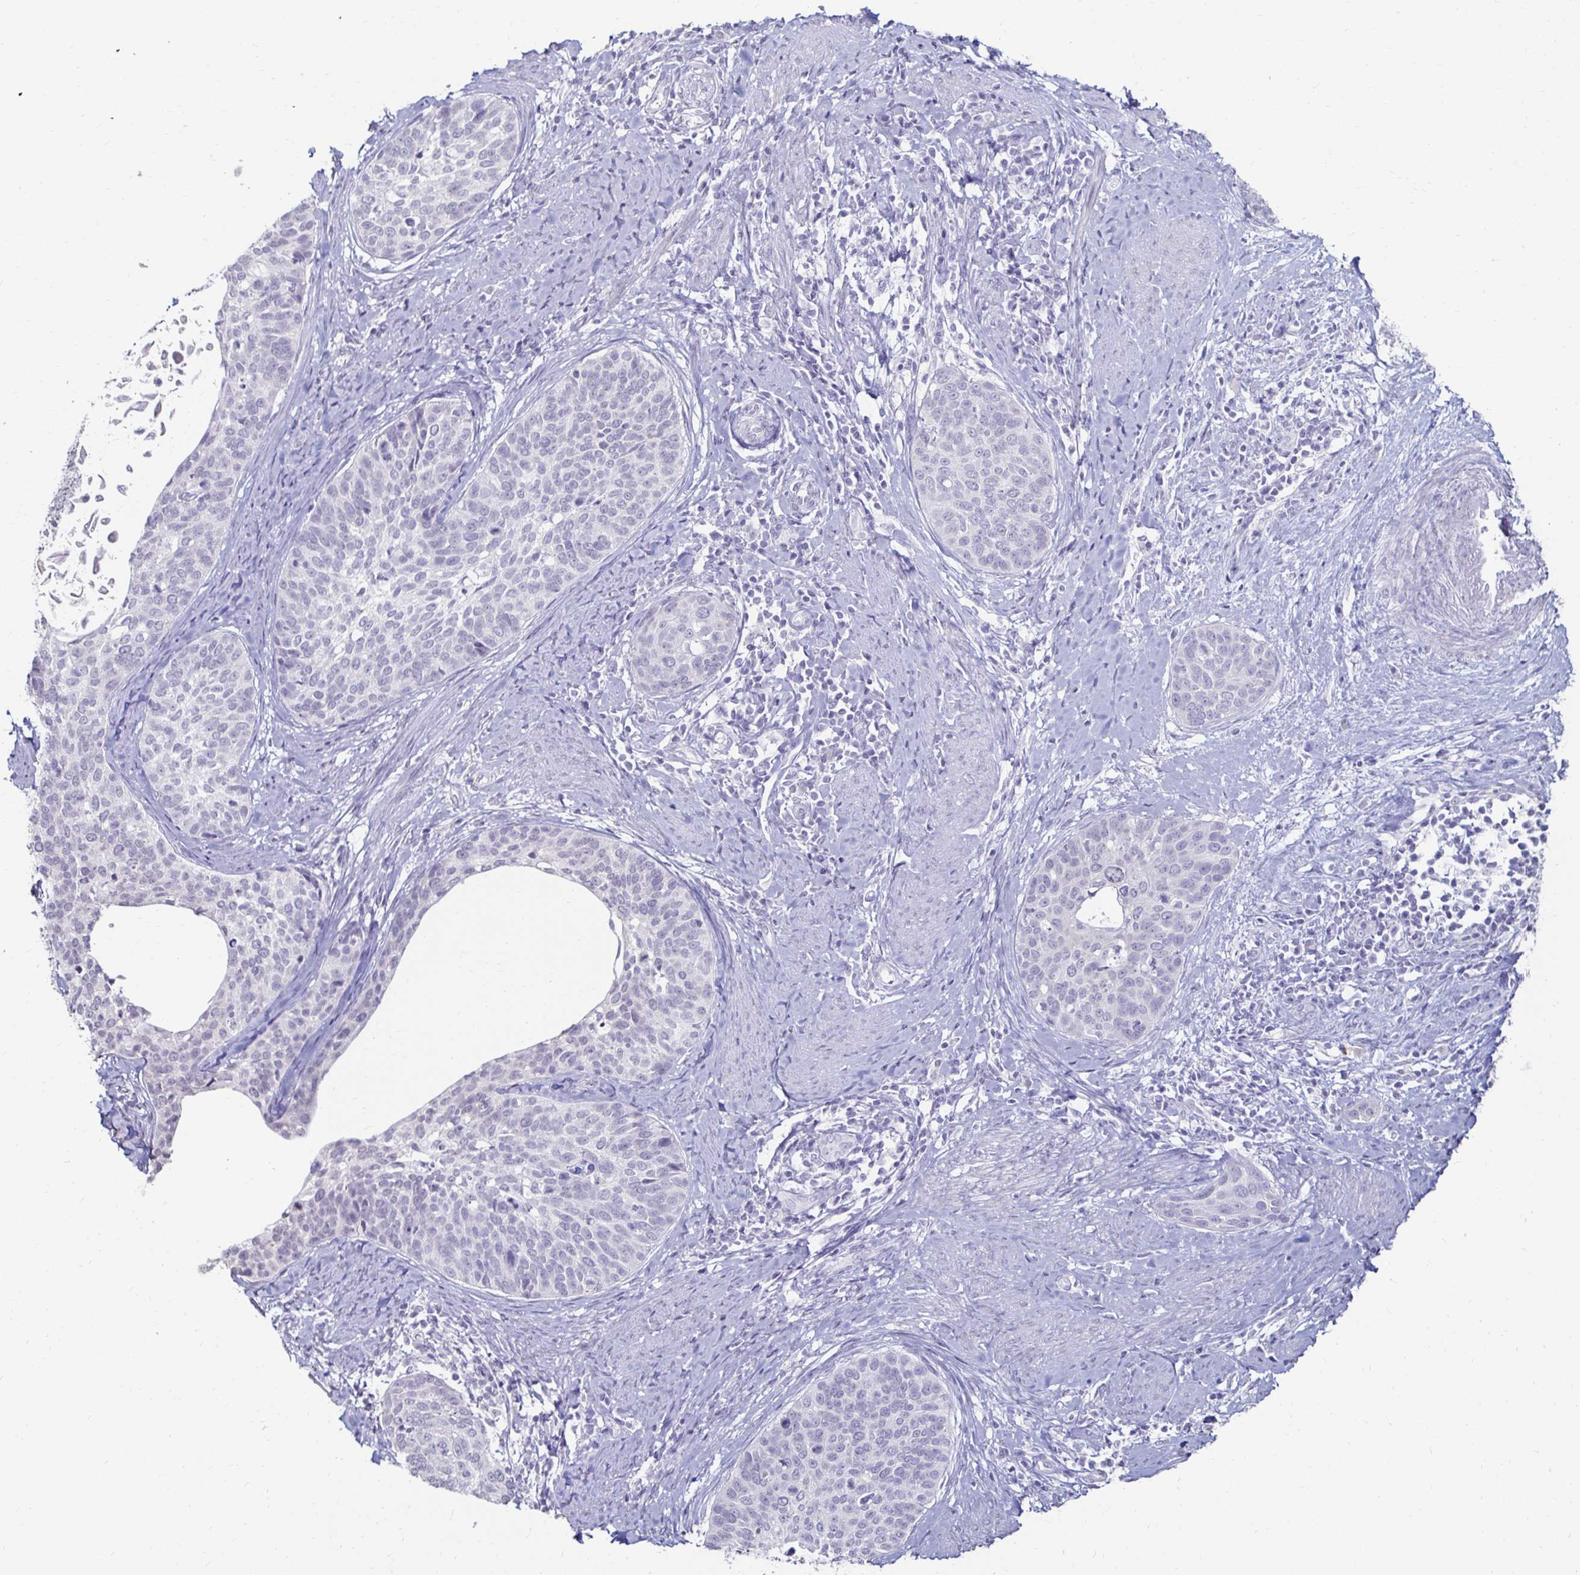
{"staining": {"intensity": "negative", "quantity": "none", "location": "none"}, "tissue": "cervical cancer", "cell_type": "Tumor cells", "image_type": "cancer", "snomed": [{"axis": "morphology", "description": "Squamous cell carcinoma, NOS"}, {"axis": "topography", "description": "Cervix"}], "caption": "High power microscopy photomicrograph of an immunohistochemistry micrograph of cervical cancer, revealing no significant positivity in tumor cells.", "gene": "TOMM34", "patient": {"sex": "female", "age": 69}}